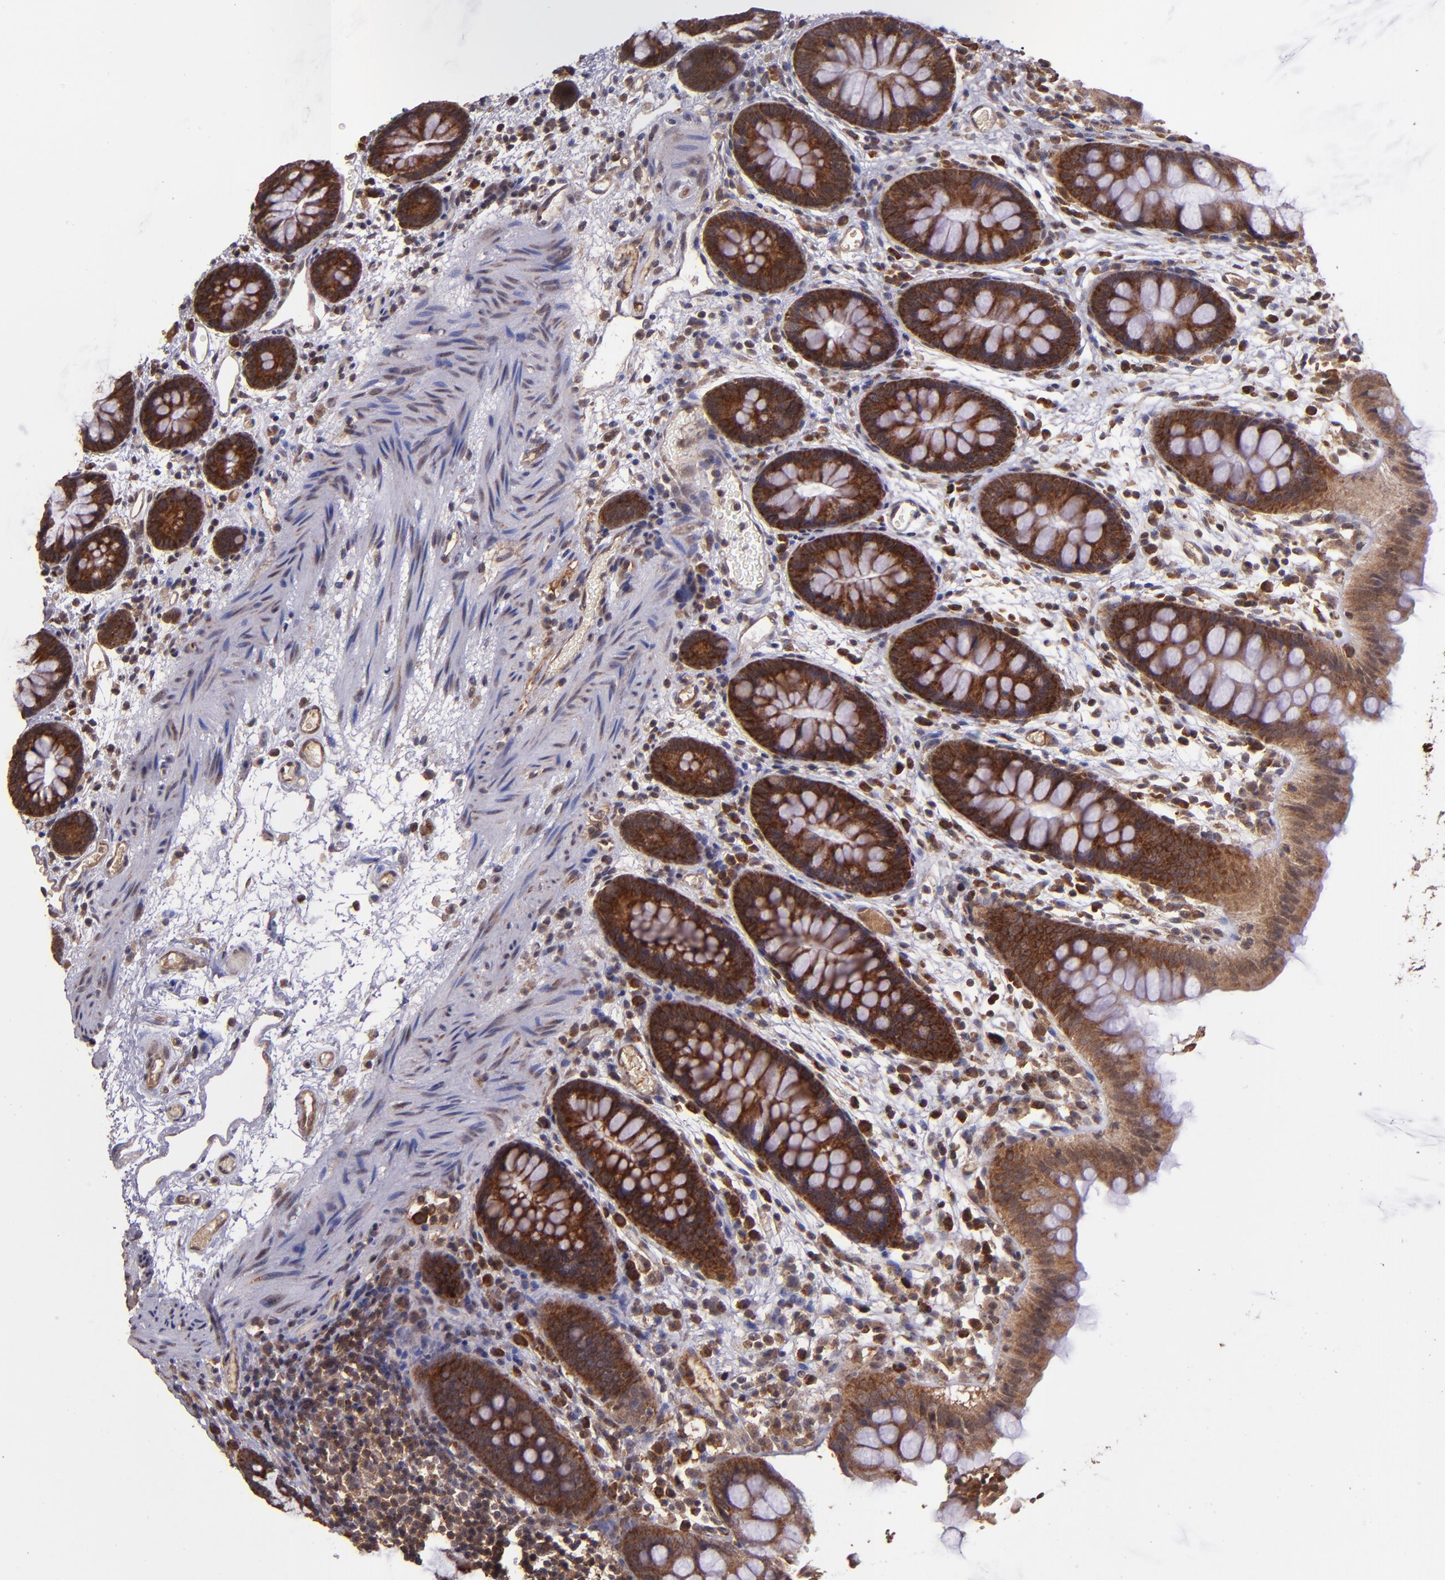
{"staining": {"intensity": "strong", "quantity": ">75%", "location": "cytoplasmic/membranous"}, "tissue": "colon", "cell_type": "Endothelial cells", "image_type": "normal", "snomed": [{"axis": "morphology", "description": "Normal tissue, NOS"}, {"axis": "topography", "description": "Smooth muscle"}, {"axis": "topography", "description": "Colon"}], "caption": "An immunohistochemistry (IHC) micrograph of unremarkable tissue is shown. Protein staining in brown highlights strong cytoplasmic/membranous positivity in colon within endothelial cells.", "gene": "USP51", "patient": {"sex": "male", "age": 67}}